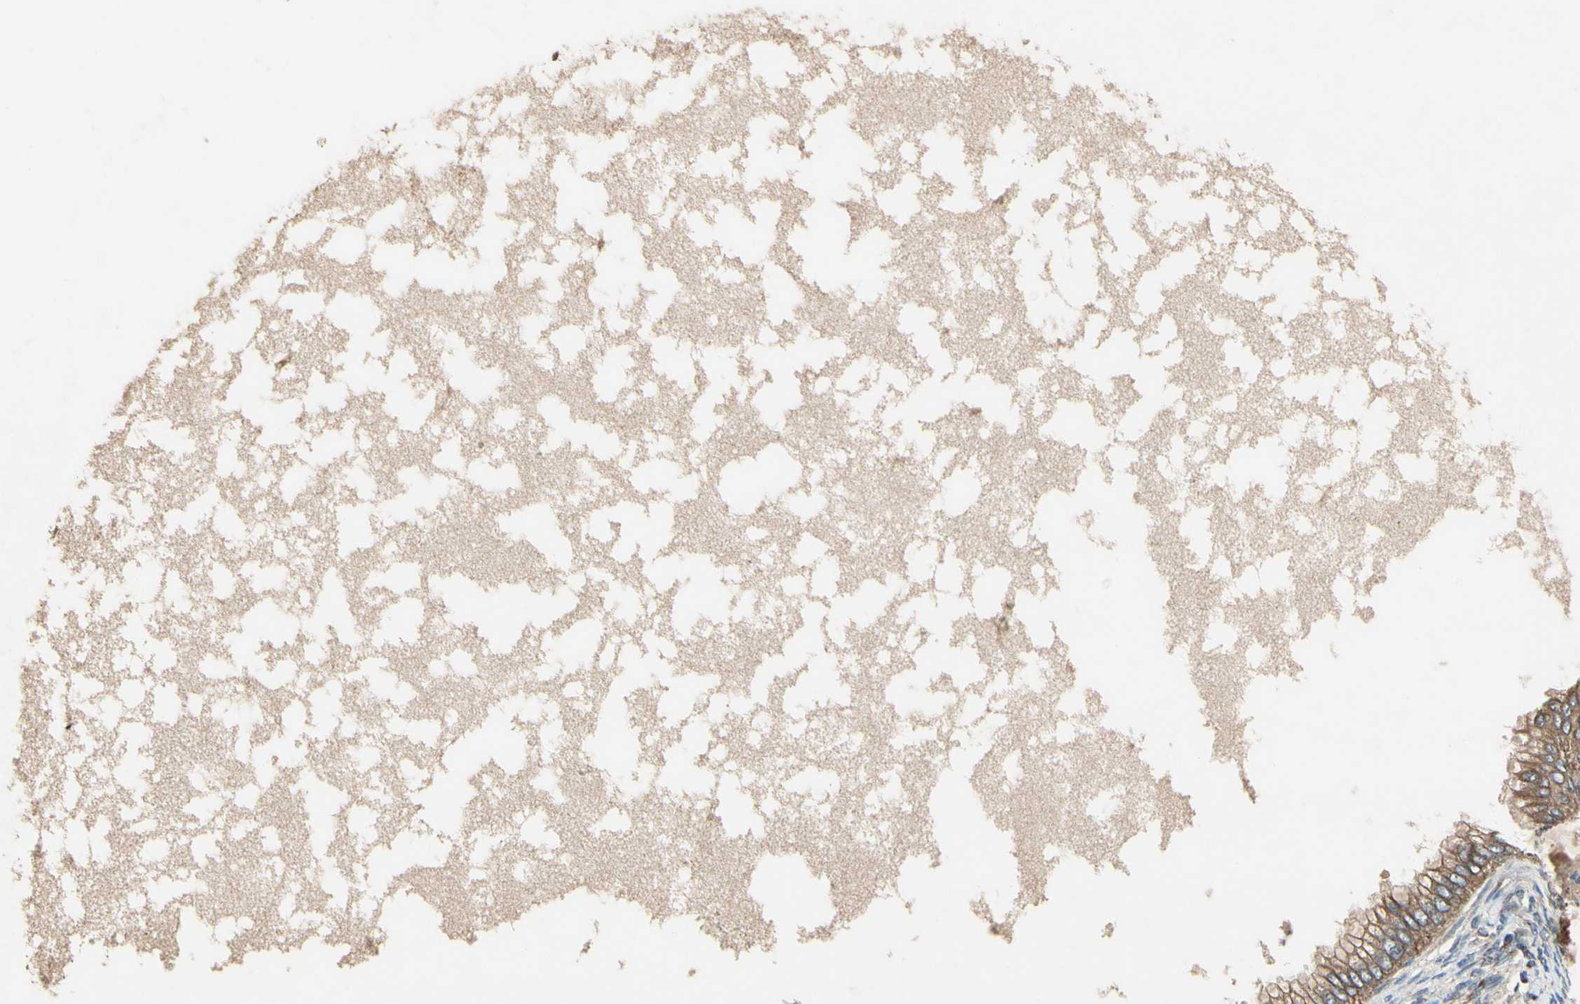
{"staining": {"intensity": "moderate", "quantity": ">75%", "location": "cytoplasmic/membranous"}, "tissue": "ovarian cancer", "cell_type": "Tumor cells", "image_type": "cancer", "snomed": [{"axis": "morphology", "description": "Cystadenocarcinoma, mucinous, NOS"}, {"axis": "topography", "description": "Ovary"}], "caption": "Protein staining reveals moderate cytoplasmic/membranous expression in approximately >75% of tumor cells in mucinous cystadenocarcinoma (ovarian).", "gene": "CGREF1", "patient": {"sex": "female", "age": 80}}